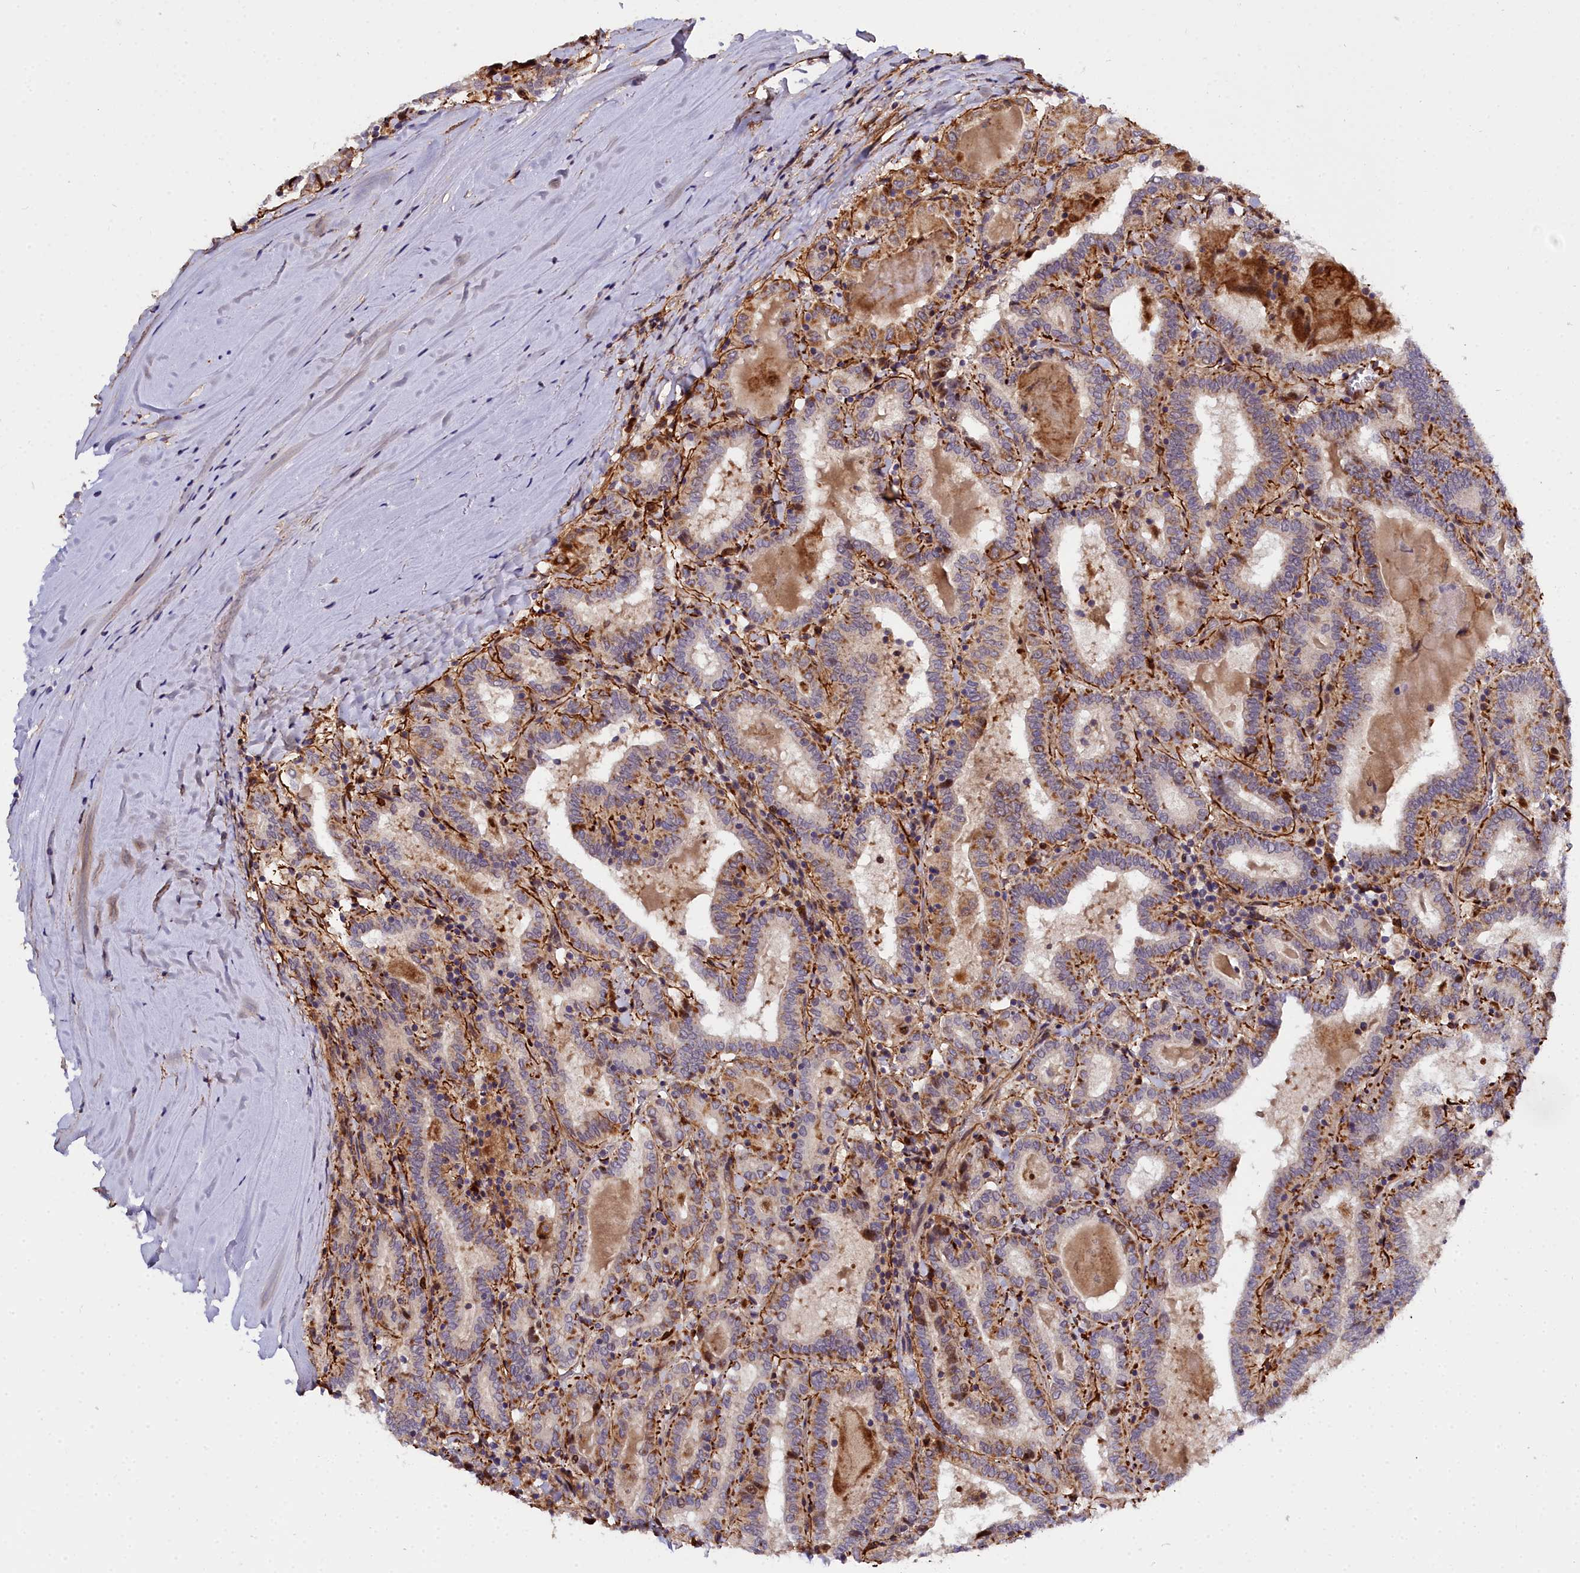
{"staining": {"intensity": "moderate", "quantity": "<25%", "location": "cytoplasmic/membranous,nuclear"}, "tissue": "thyroid cancer", "cell_type": "Tumor cells", "image_type": "cancer", "snomed": [{"axis": "morphology", "description": "Papillary adenocarcinoma, NOS"}, {"axis": "topography", "description": "Thyroid gland"}], "caption": "Human thyroid cancer stained for a protein (brown) reveals moderate cytoplasmic/membranous and nuclear positive positivity in approximately <25% of tumor cells.", "gene": "MRPS11", "patient": {"sex": "female", "age": 72}}